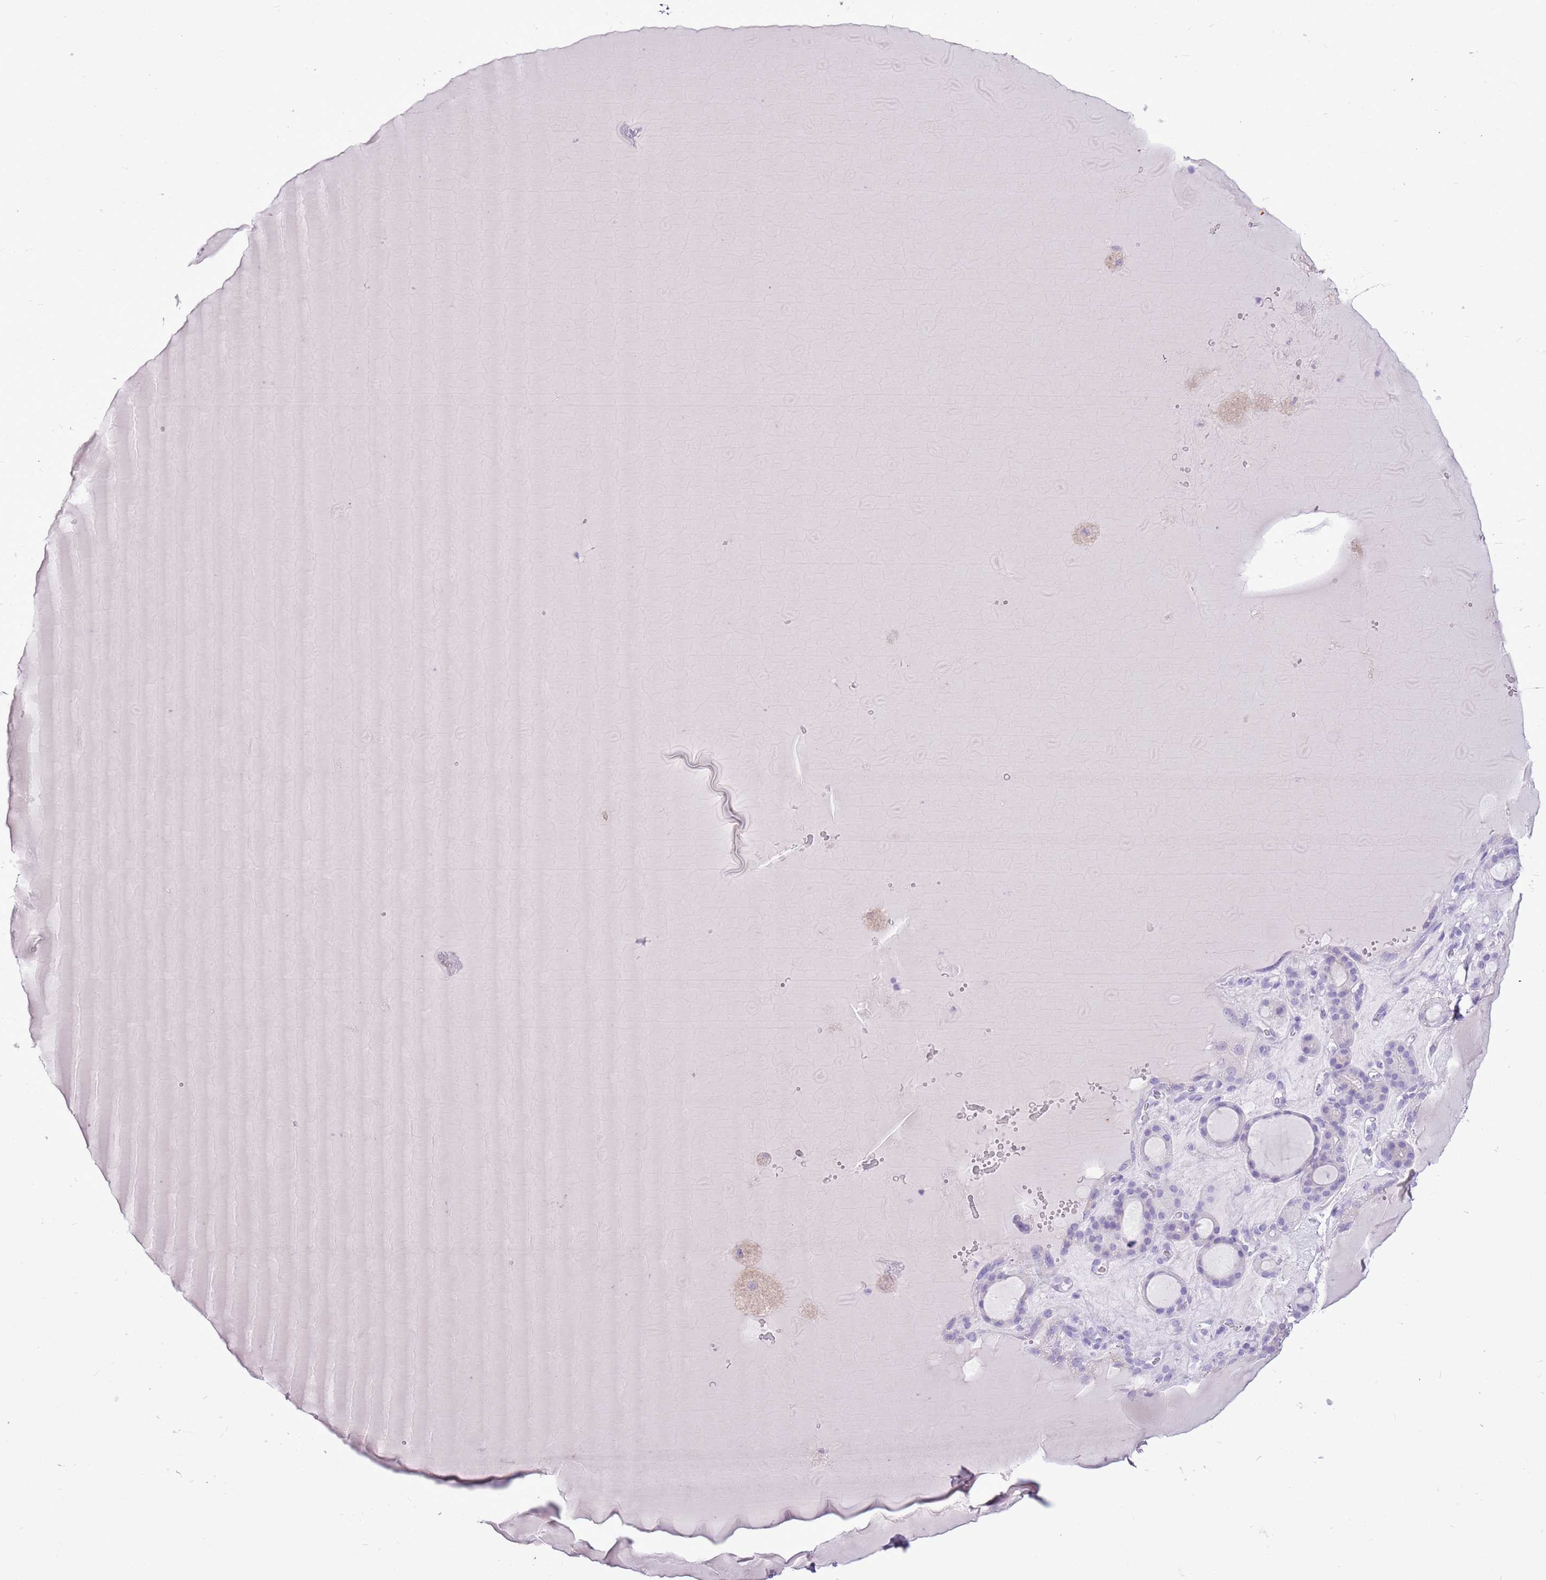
{"staining": {"intensity": "negative", "quantity": "none", "location": "none"}, "tissue": "thyroid gland", "cell_type": "Glandular cells", "image_type": "normal", "snomed": [{"axis": "morphology", "description": "Normal tissue, NOS"}, {"axis": "topography", "description": "Thyroid gland"}], "caption": "The immunohistochemistry histopathology image has no significant staining in glandular cells of thyroid gland. (Brightfield microscopy of DAB immunohistochemistry (IHC) at high magnification).", "gene": "CNFN", "patient": {"sex": "female", "age": 22}}